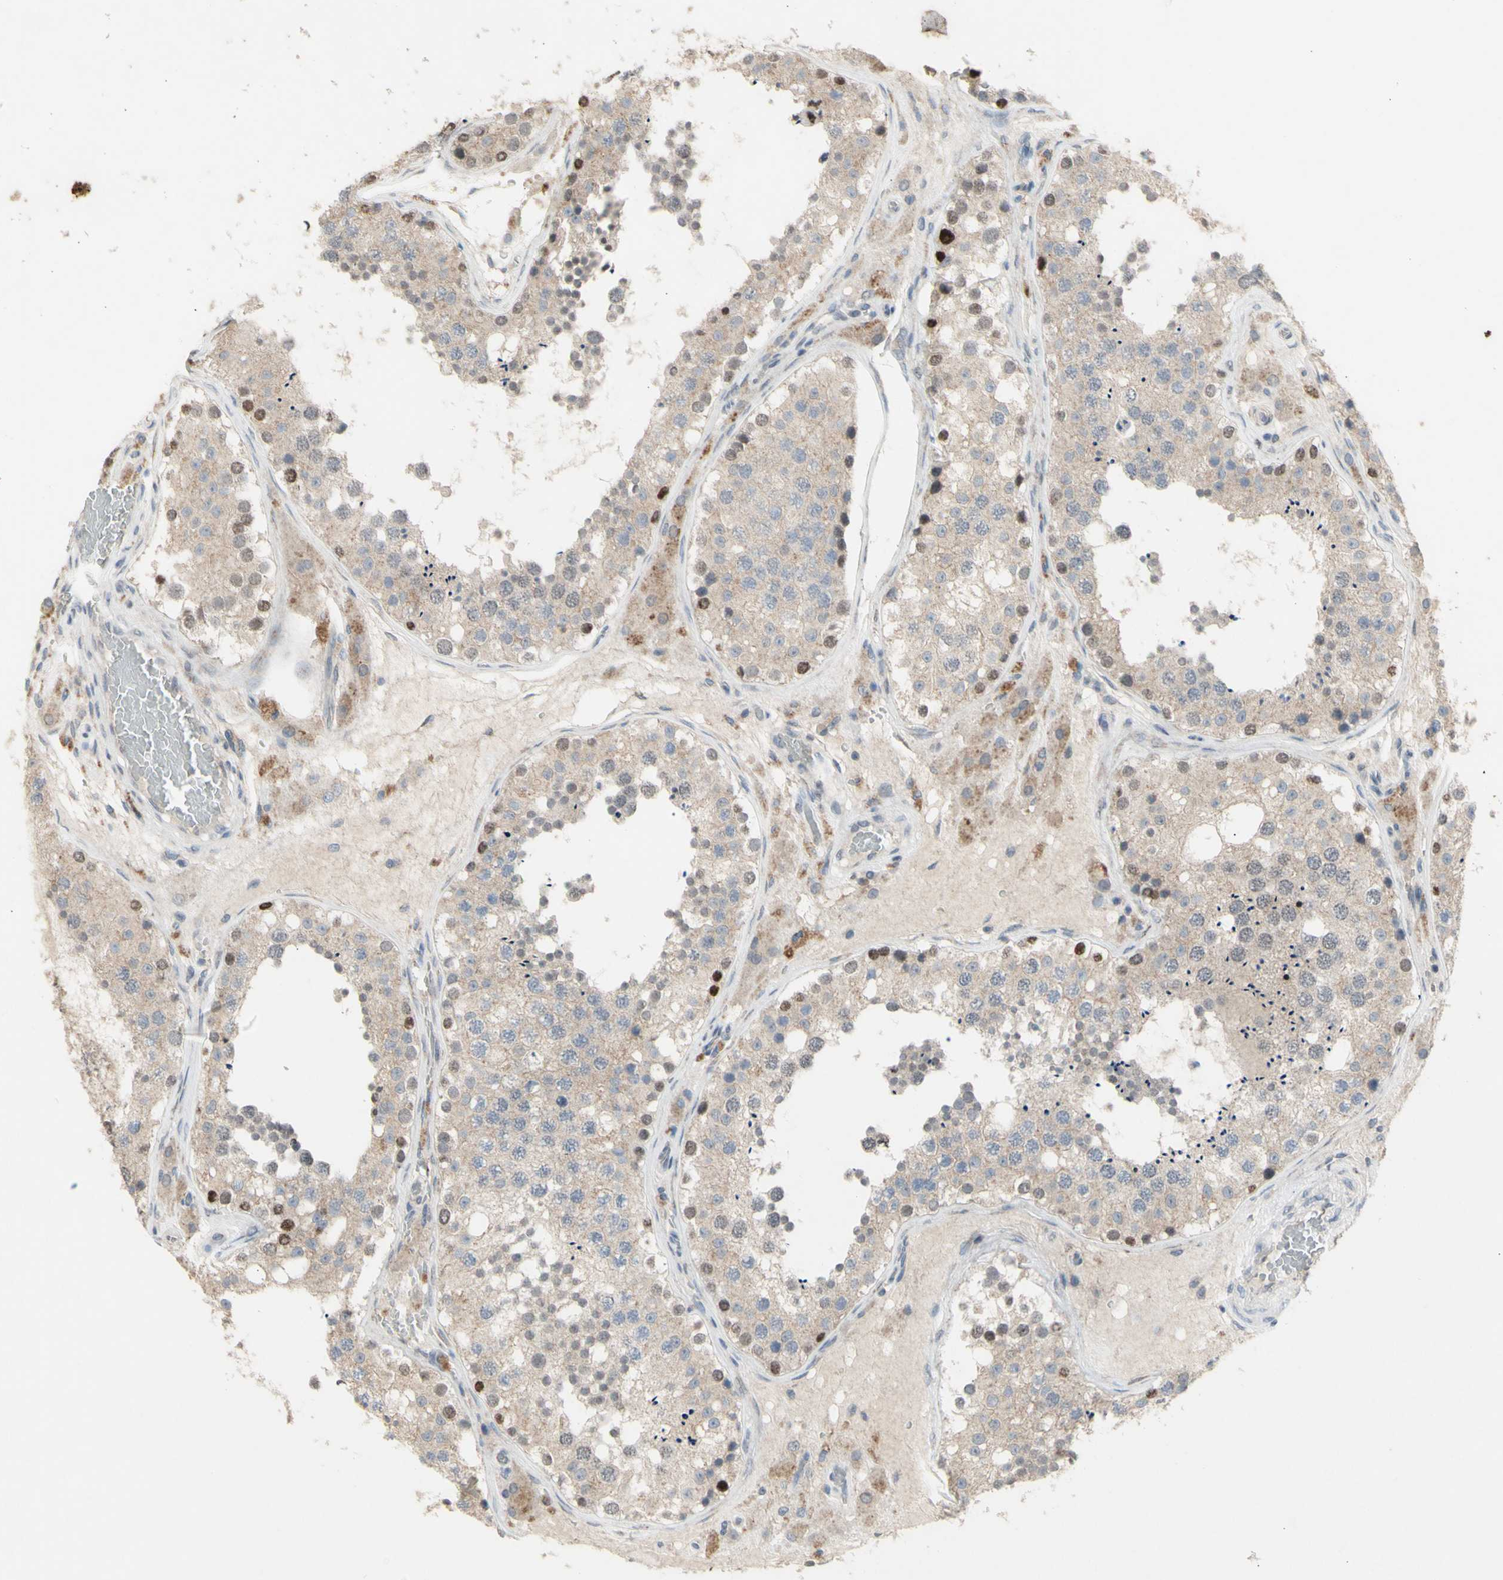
{"staining": {"intensity": "moderate", "quantity": "<25%", "location": "cytoplasmic/membranous,nuclear"}, "tissue": "testis", "cell_type": "Cells in seminiferous ducts", "image_type": "normal", "snomed": [{"axis": "morphology", "description": "Normal tissue, NOS"}, {"axis": "topography", "description": "Testis"}], "caption": "Immunohistochemical staining of normal testis demonstrates moderate cytoplasmic/membranous,nuclear protein positivity in approximately <25% of cells in seminiferous ducts. The staining was performed using DAB (3,3'-diaminobenzidine), with brown indicating positive protein expression. Nuclei are stained blue with hematoxylin.", "gene": "NLRP1", "patient": {"sex": "male", "age": 26}}